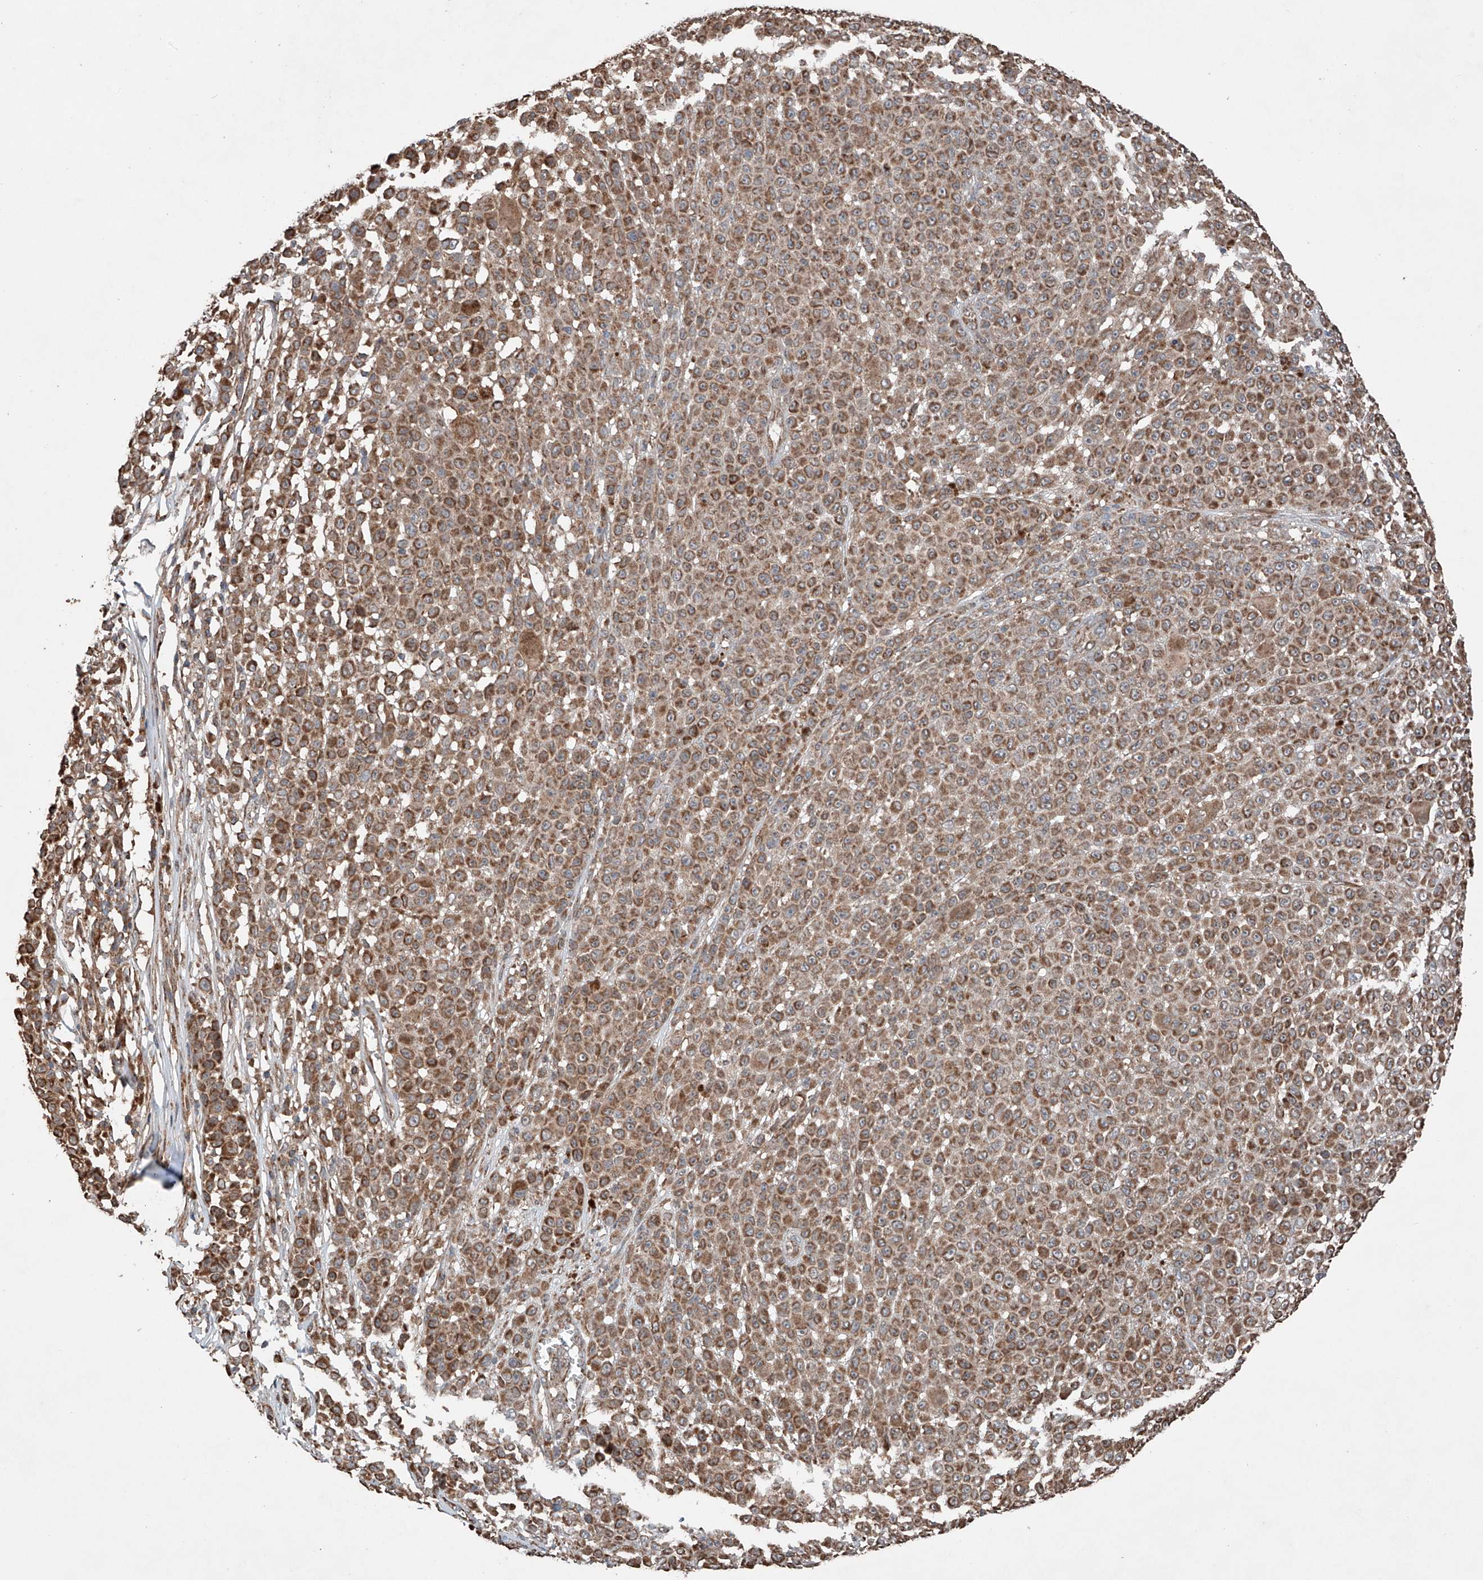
{"staining": {"intensity": "strong", "quantity": ">75%", "location": "cytoplasmic/membranous"}, "tissue": "melanoma", "cell_type": "Tumor cells", "image_type": "cancer", "snomed": [{"axis": "morphology", "description": "Malignant melanoma, NOS"}, {"axis": "topography", "description": "Skin"}], "caption": "Human malignant melanoma stained for a protein (brown) demonstrates strong cytoplasmic/membranous positive expression in about >75% of tumor cells.", "gene": "AP4B1", "patient": {"sex": "female", "age": 94}}